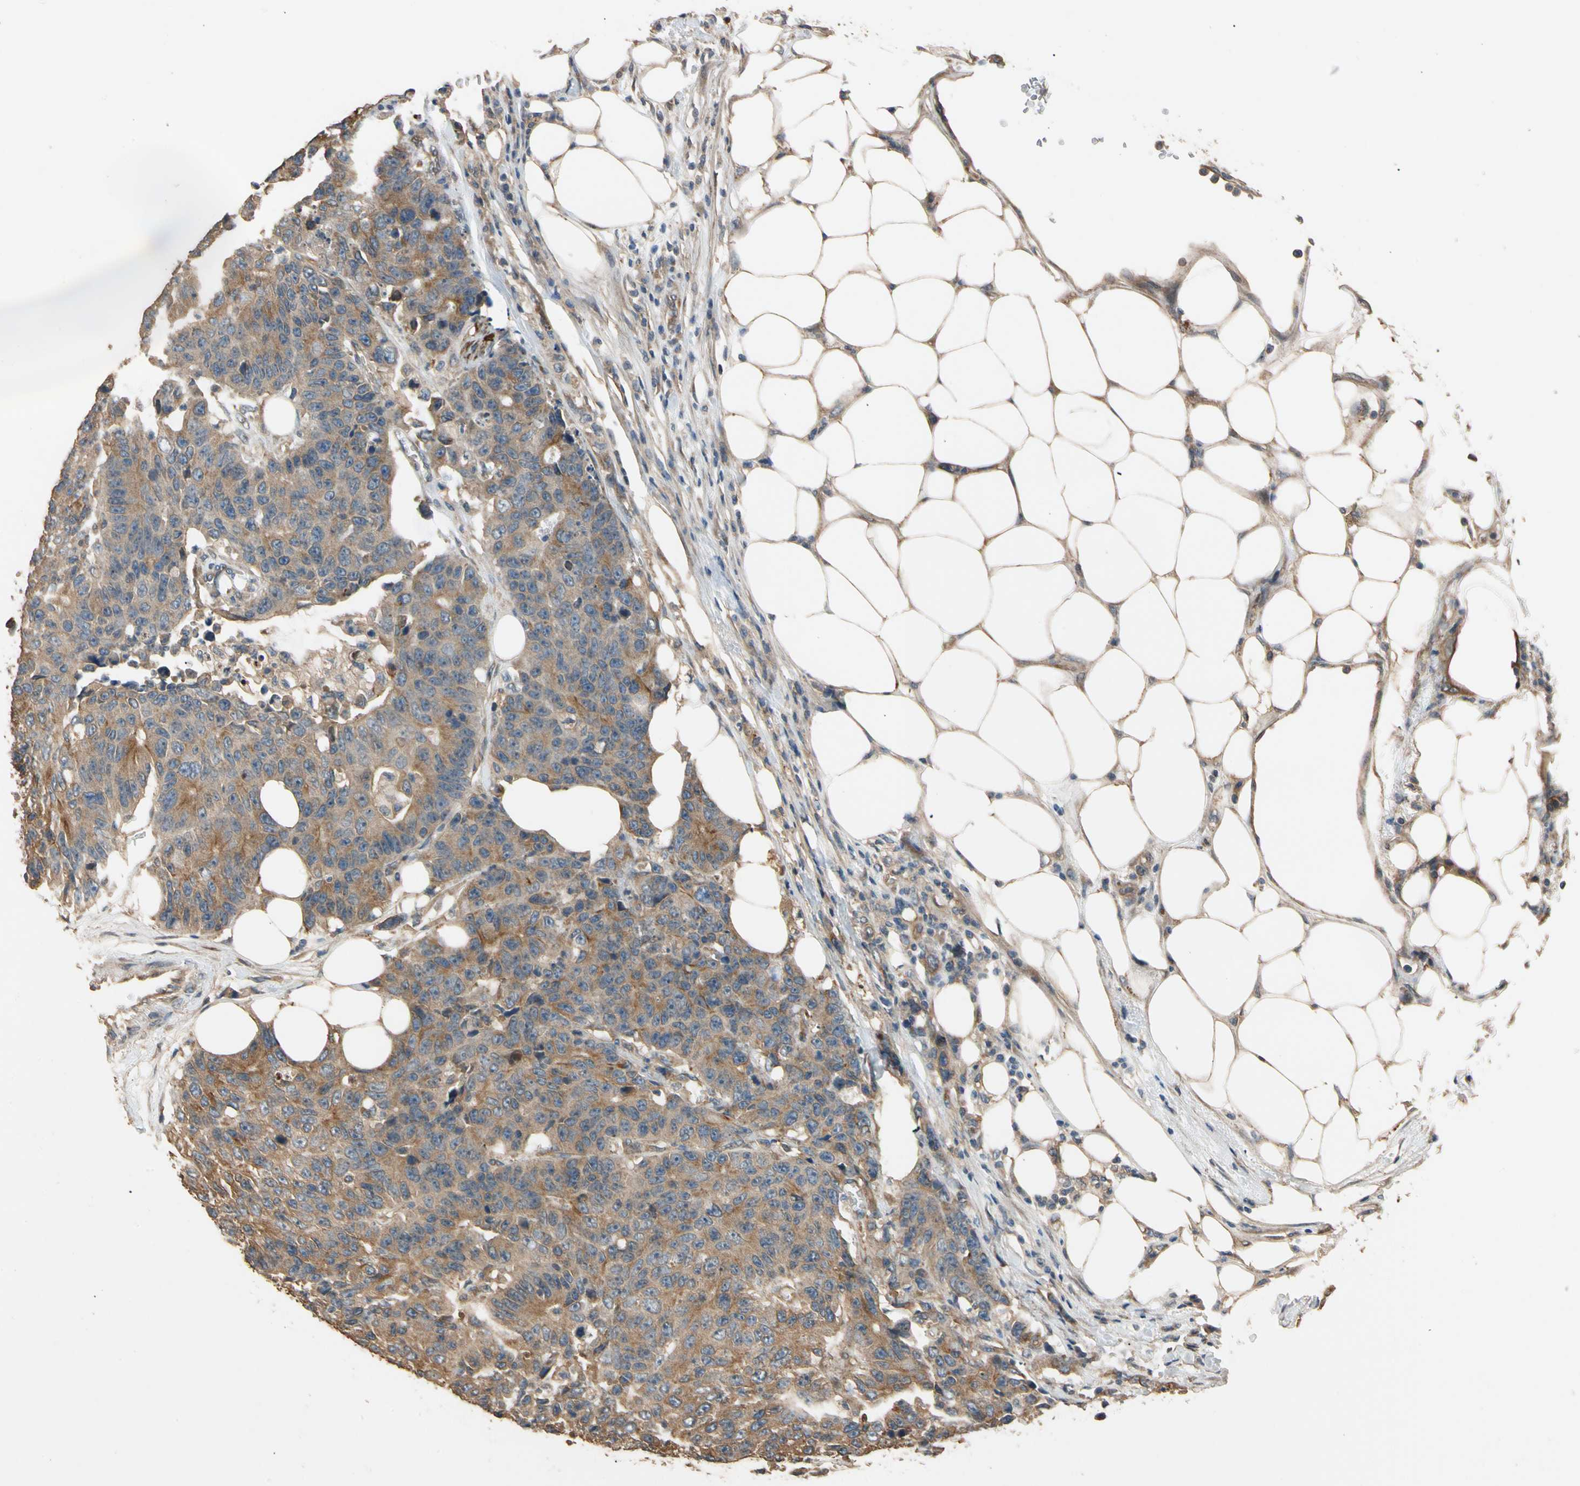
{"staining": {"intensity": "moderate", "quantity": ">75%", "location": "cytoplasmic/membranous"}, "tissue": "colorectal cancer", "cell_type": "Tumor cells", "image_type": "cancer", "snomed": [{"axis": "morphology", "description": "Adenocarcinoma, NOS"}, {"axis": "topography", "description": "Colon"}], "caption": "Human colorectal cancer (adenocarcinoma) stained with a protein marker reveals moderate staining in tumor cells.", "gene": "MGRN1", "patient": {"sex": "female", "age": 86}}